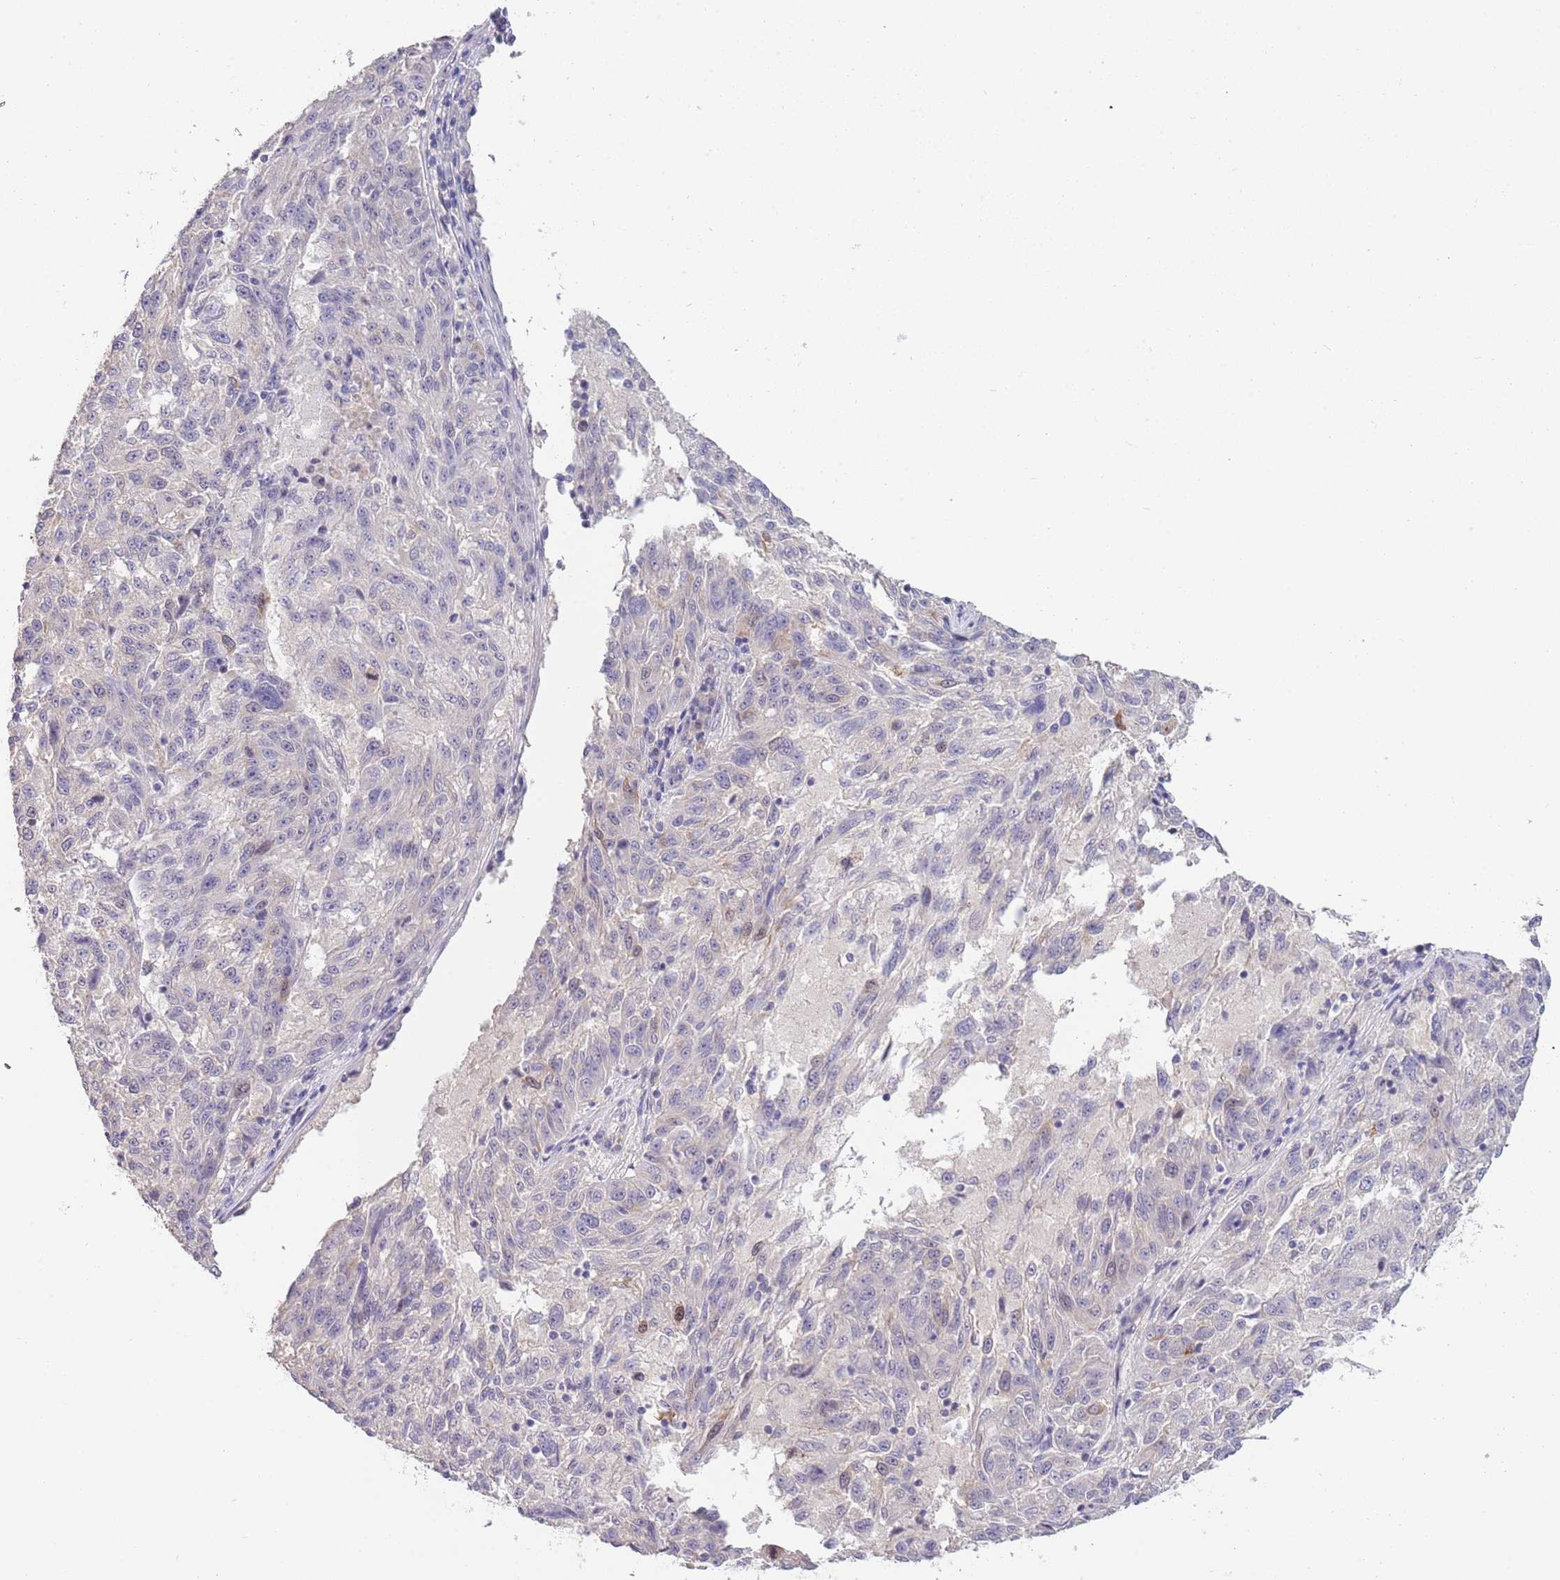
{"staining": {"intensity": "negative", "quantity": "none", "location": "none"}, "tissue": "melanoma", "cell_type": "Tumor cells", "image_type": "cancer", "snomed": [{"axis": "morphology", "description": "Malignant melanoma, NOS"}, {"axis": "topography", "description": "Skin"}], "caption": "DAB (3,3'-diaminobenzidine) immunohistochemical staining of human malignant melanoma reveals no significant positivity in tumor cells.", "gene": "PIMREG", "patient": {"sex": "male", "age": 53}}